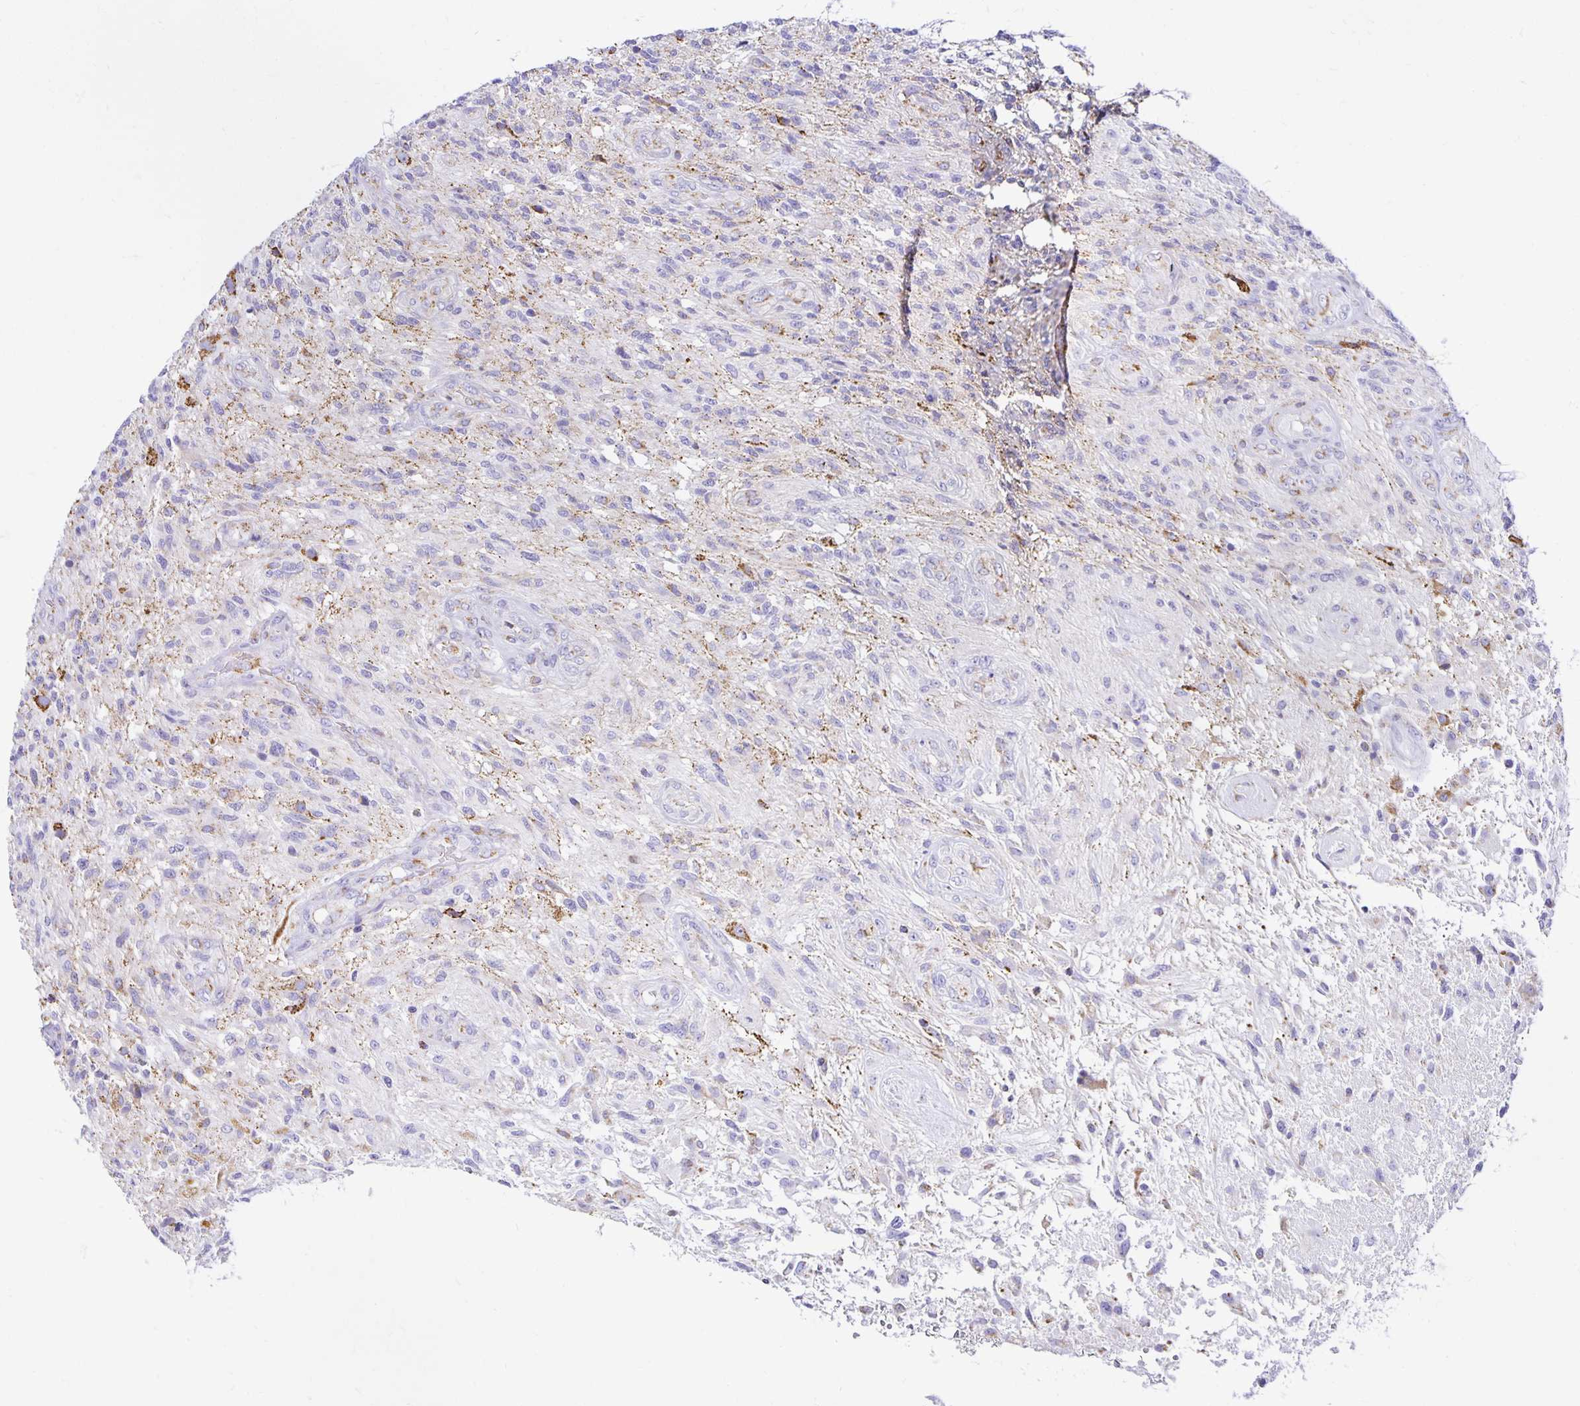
{"staining": {"intensity": "negative", "quantity": "none", "location": "none"}, "tissue": "glioma", "cell_type": "Tumor cells", "image_type": "cancer", "snomed": [{"axis": "morphology", "description": "Glioma, malignant, High grade"}, {"axis": "topography", "description": "Brain"}], "caption": "The immunohistochemistry image has no significant positivity in tumor cells of glioma tissue.", "gene": "PLAAT2", "patient": {"sex": "male", "age": 56}}